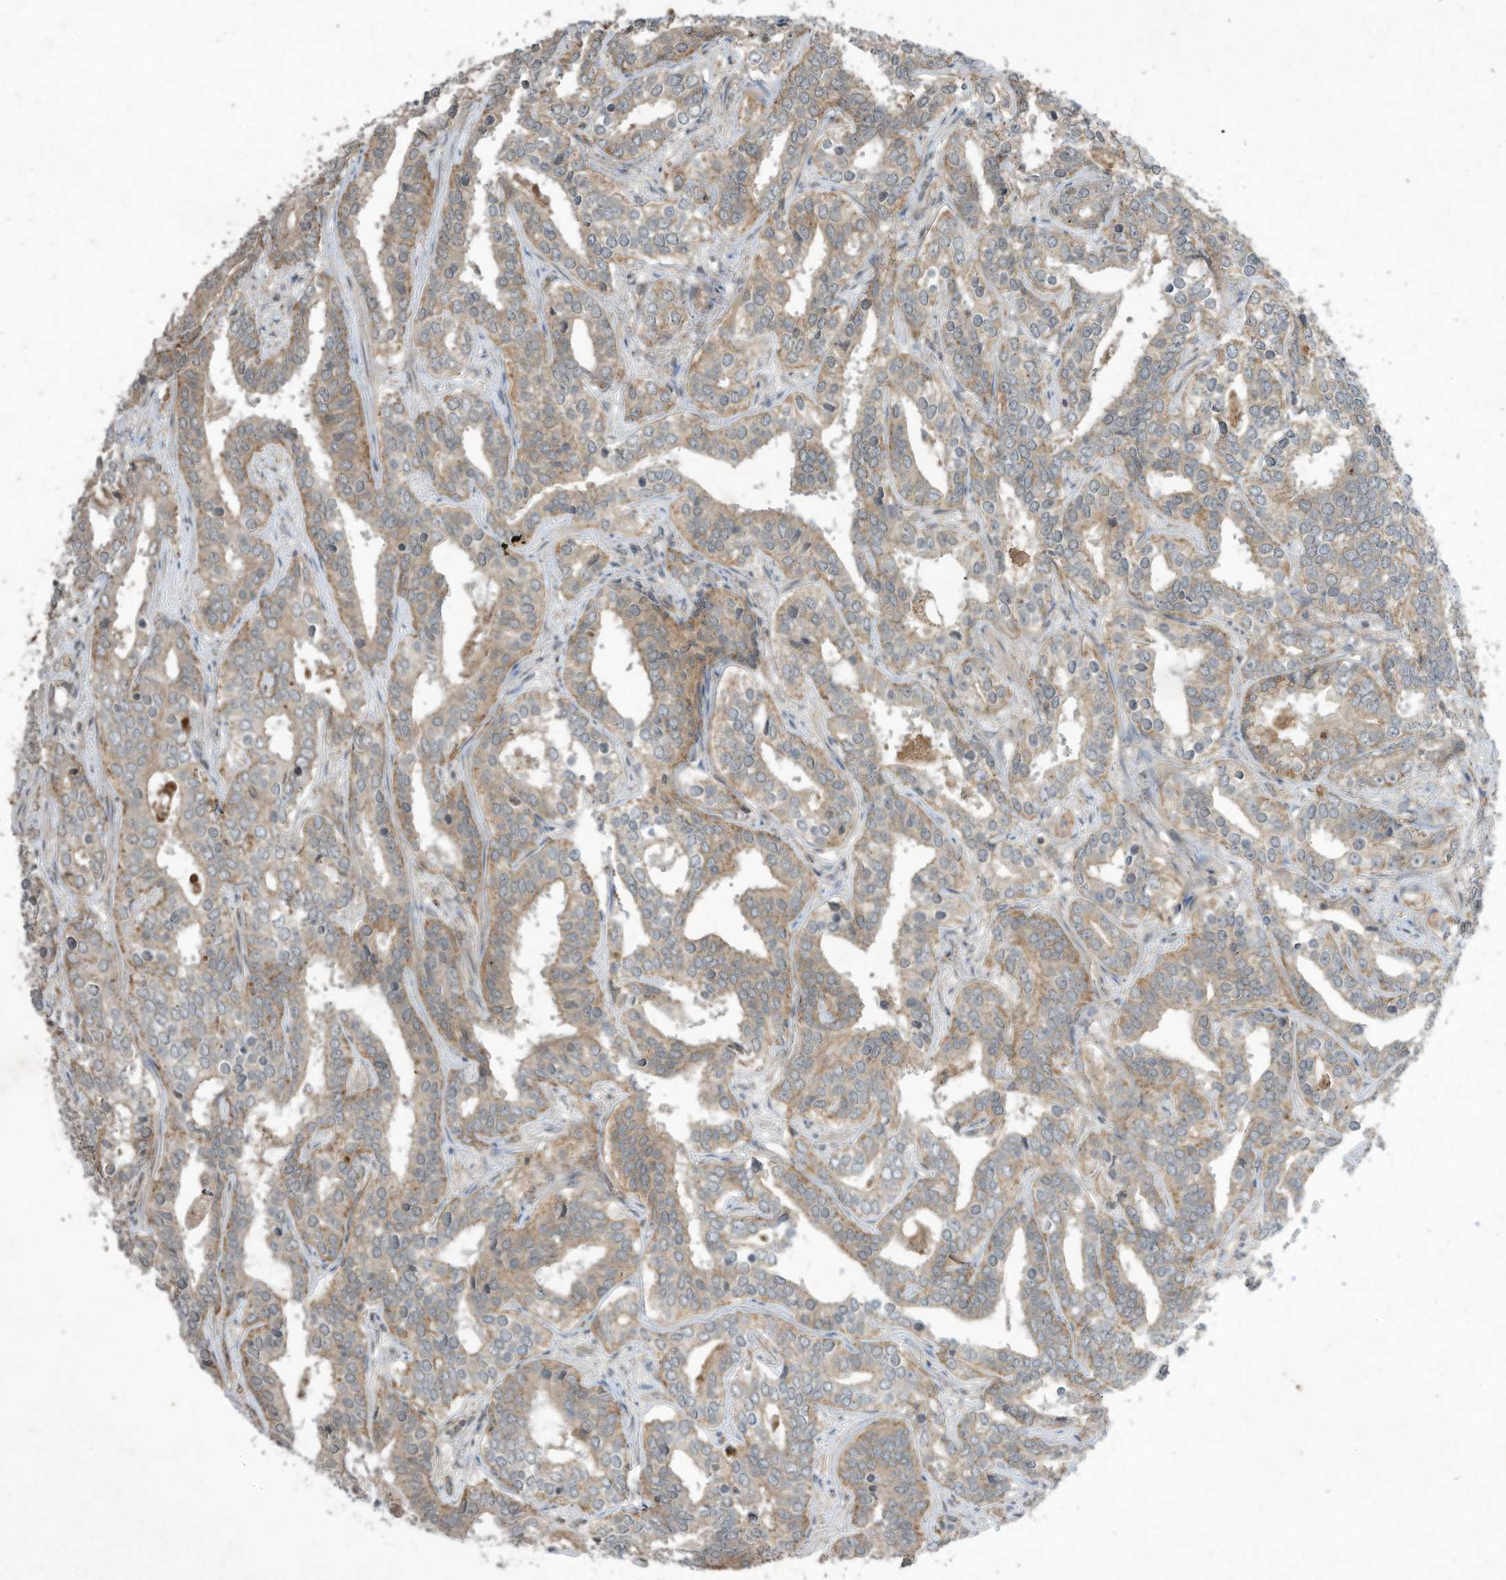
{"staining": {"intensity": "moderate", "quantity": ">75%", "location": "cytoplasmic/membranous"}, "tissue": "prostate cancer", "cell_type": "Tumor cells", "image_type": "cancer", "snomed": [{"axis": "morphology", "description": "Adenocarcinoma, High grade"}, {"axis": "topography", "description": "Prostate"}], "caption": "Immunohistochemical staining of prostate cancer shows moderate cytoplasmic/membranous protein expression in about >75% of tumor cells.", "gene": "MATN2", "patient": {"sex": "male", "age": 62}}